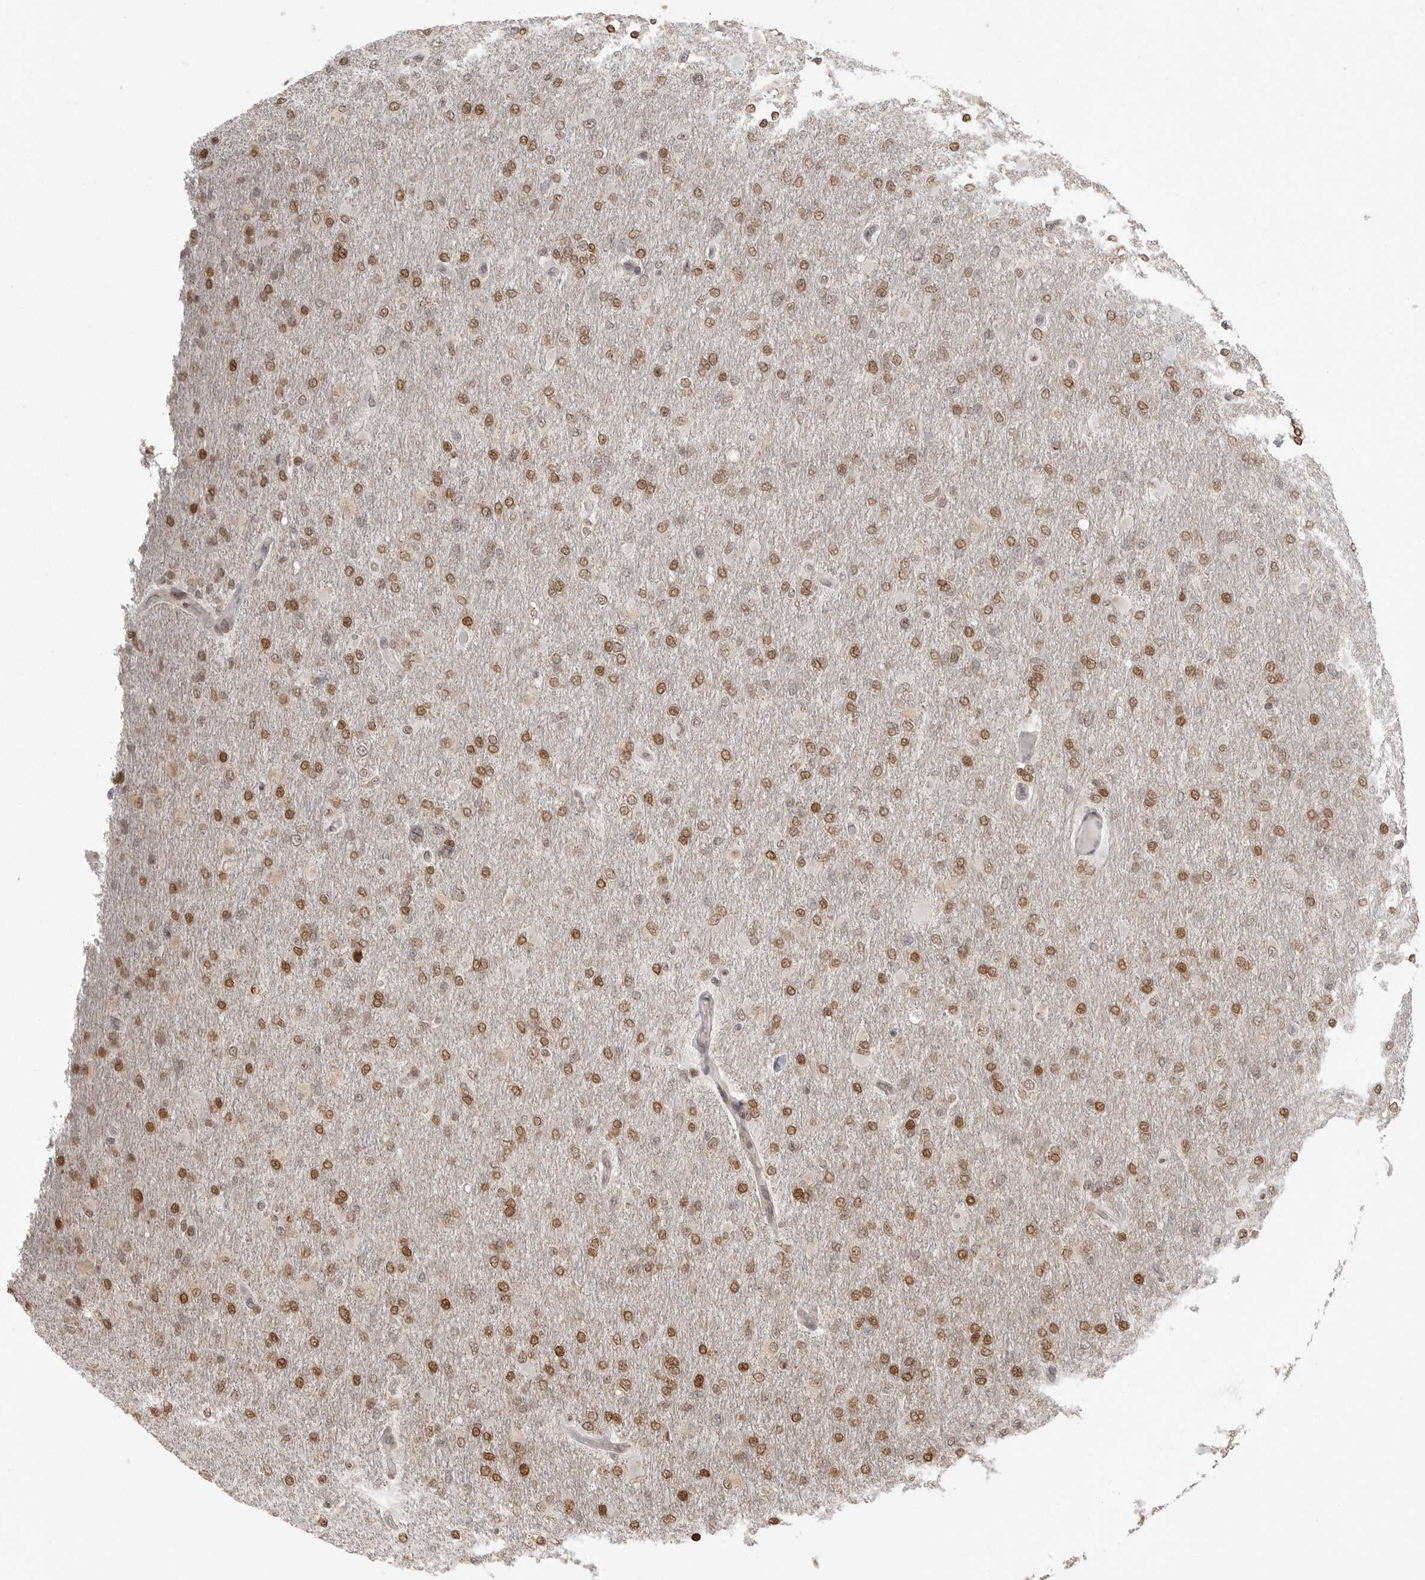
{"staining": {"intensity": "moderate", "quantity": ">75%", "location": "nuclear"}, "tissue": "glioma", "cell_type": "Tumor cells", "image_type": "cancer", "snomed": [{"axis": "morphology", "description": "Glioma, malignant, High grade"}, {"axis": "topography", "description": "Cerebral cortex"}], "caption": "Human malignant glioma (high-grade) stained with a brown dye shows moderate nuclear positive expression in about >75% of tumor cells.", "gene": "ISG20L2", "patient": {"sex": "female", "age": 36}}